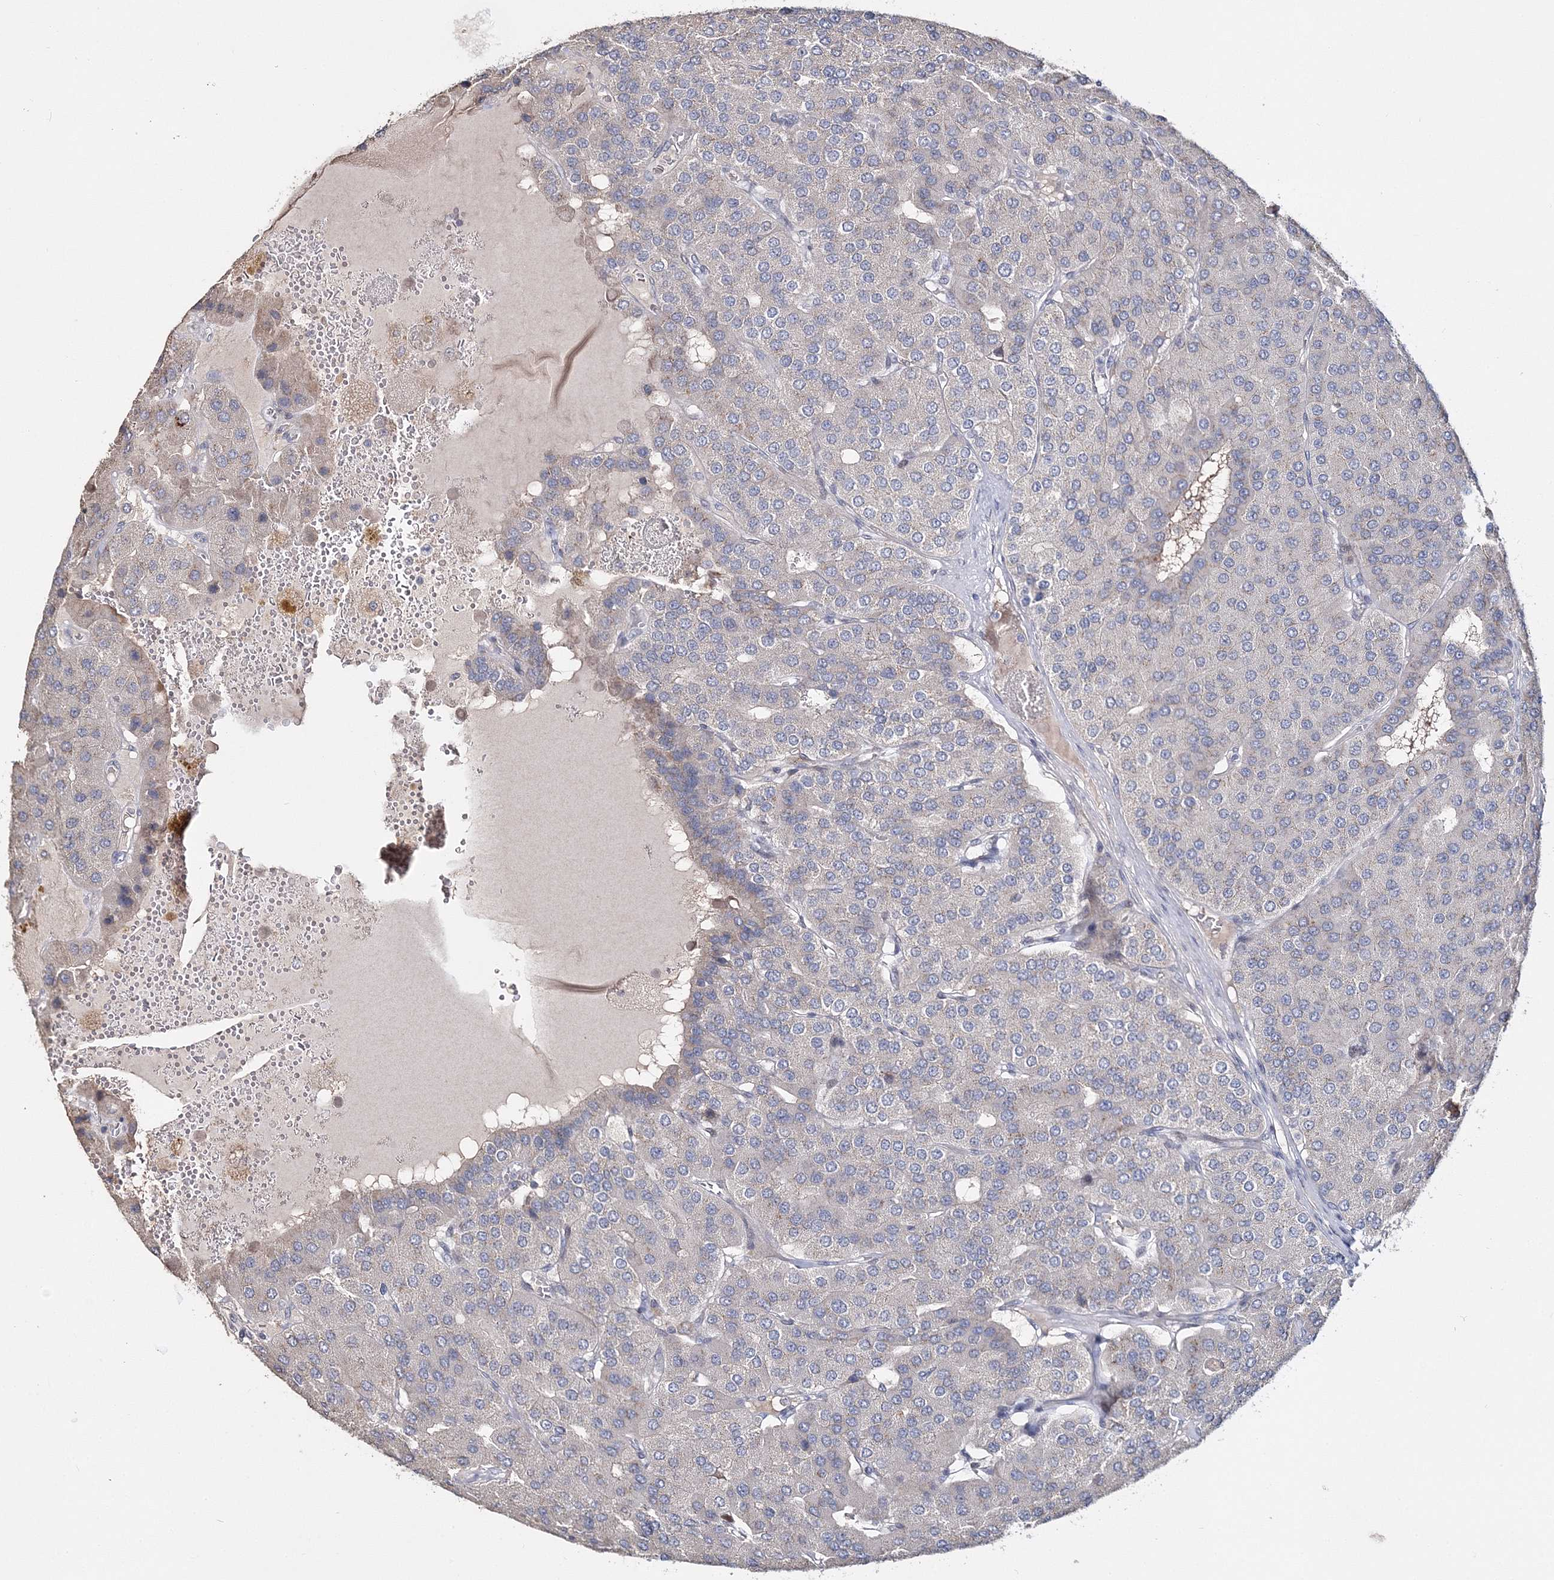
{"staining": {"intensity": "negative", "quantity": "none", "location": "none"}, "tissue": "parathyroid gland", "cell_type": "Glandular cells", "image_type": "normal", "snomed": [{"axis": "morphology", "description": "Normal tissue, NOS"}, {"axis": "morphology", "description": "Adenoma, NOS"}, {"axis": "topography", "description": "Parathyroid gland"}], "caption": "Human parathyroid gland stained for a protein using immunohistochemistry (IHC) displays no staining in glandular cells.", "gene": "GJB5", "patient": {"sex": "female", "age": 86}}